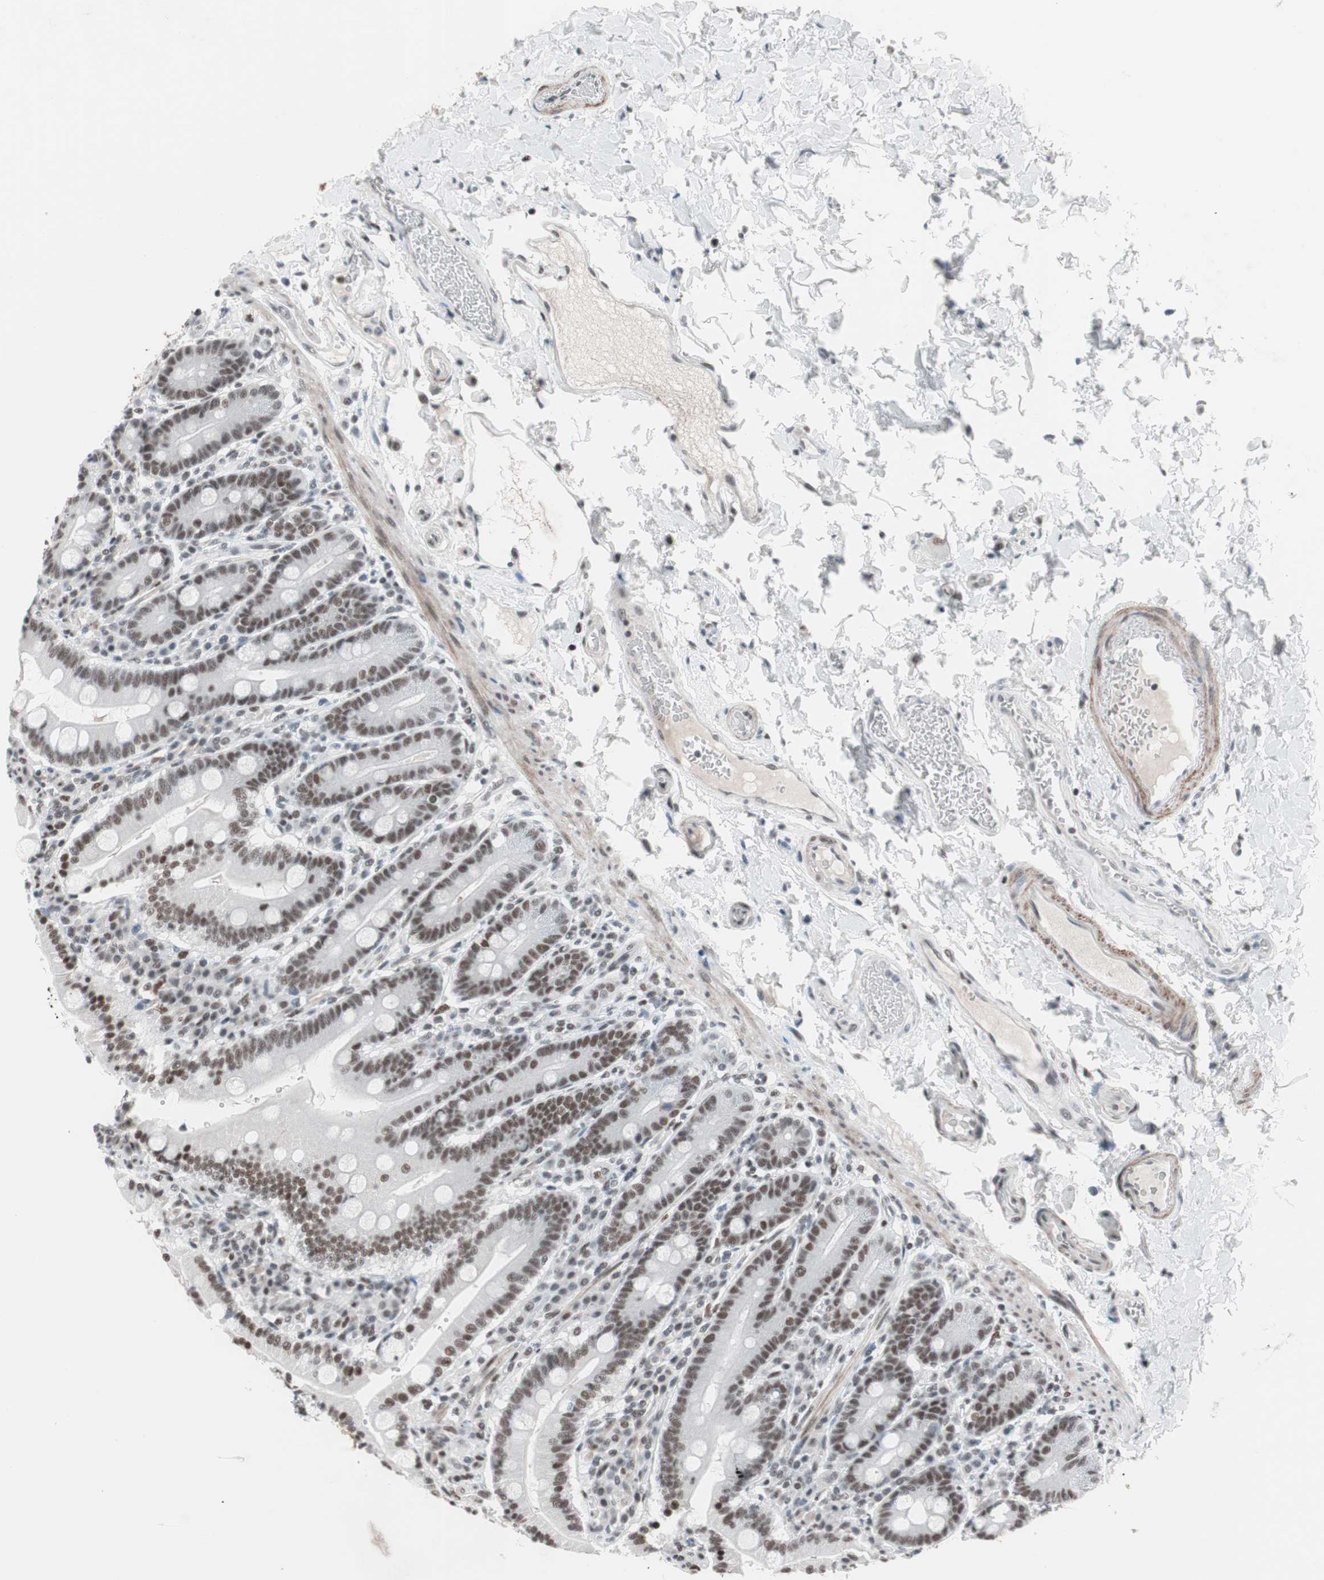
{"staining": {"intensity": "moderate", "quantity": ">75%", "location": "nuclear"}, "tissue": "duodenum", "cell_type": "Glandular cells", "image_type": "normal", "snomed": [{"axis": "morphology", "description": "Normal tissue, NOS"}, {"axis": "topography", "description": "Small intestine, NOS"}], "caption": "Benign duodenum shows moderate nuclear positivity in about >75% of glandular cells.", "gene": "ARID1A", "patient": {"sex": "female", "age": 71}}